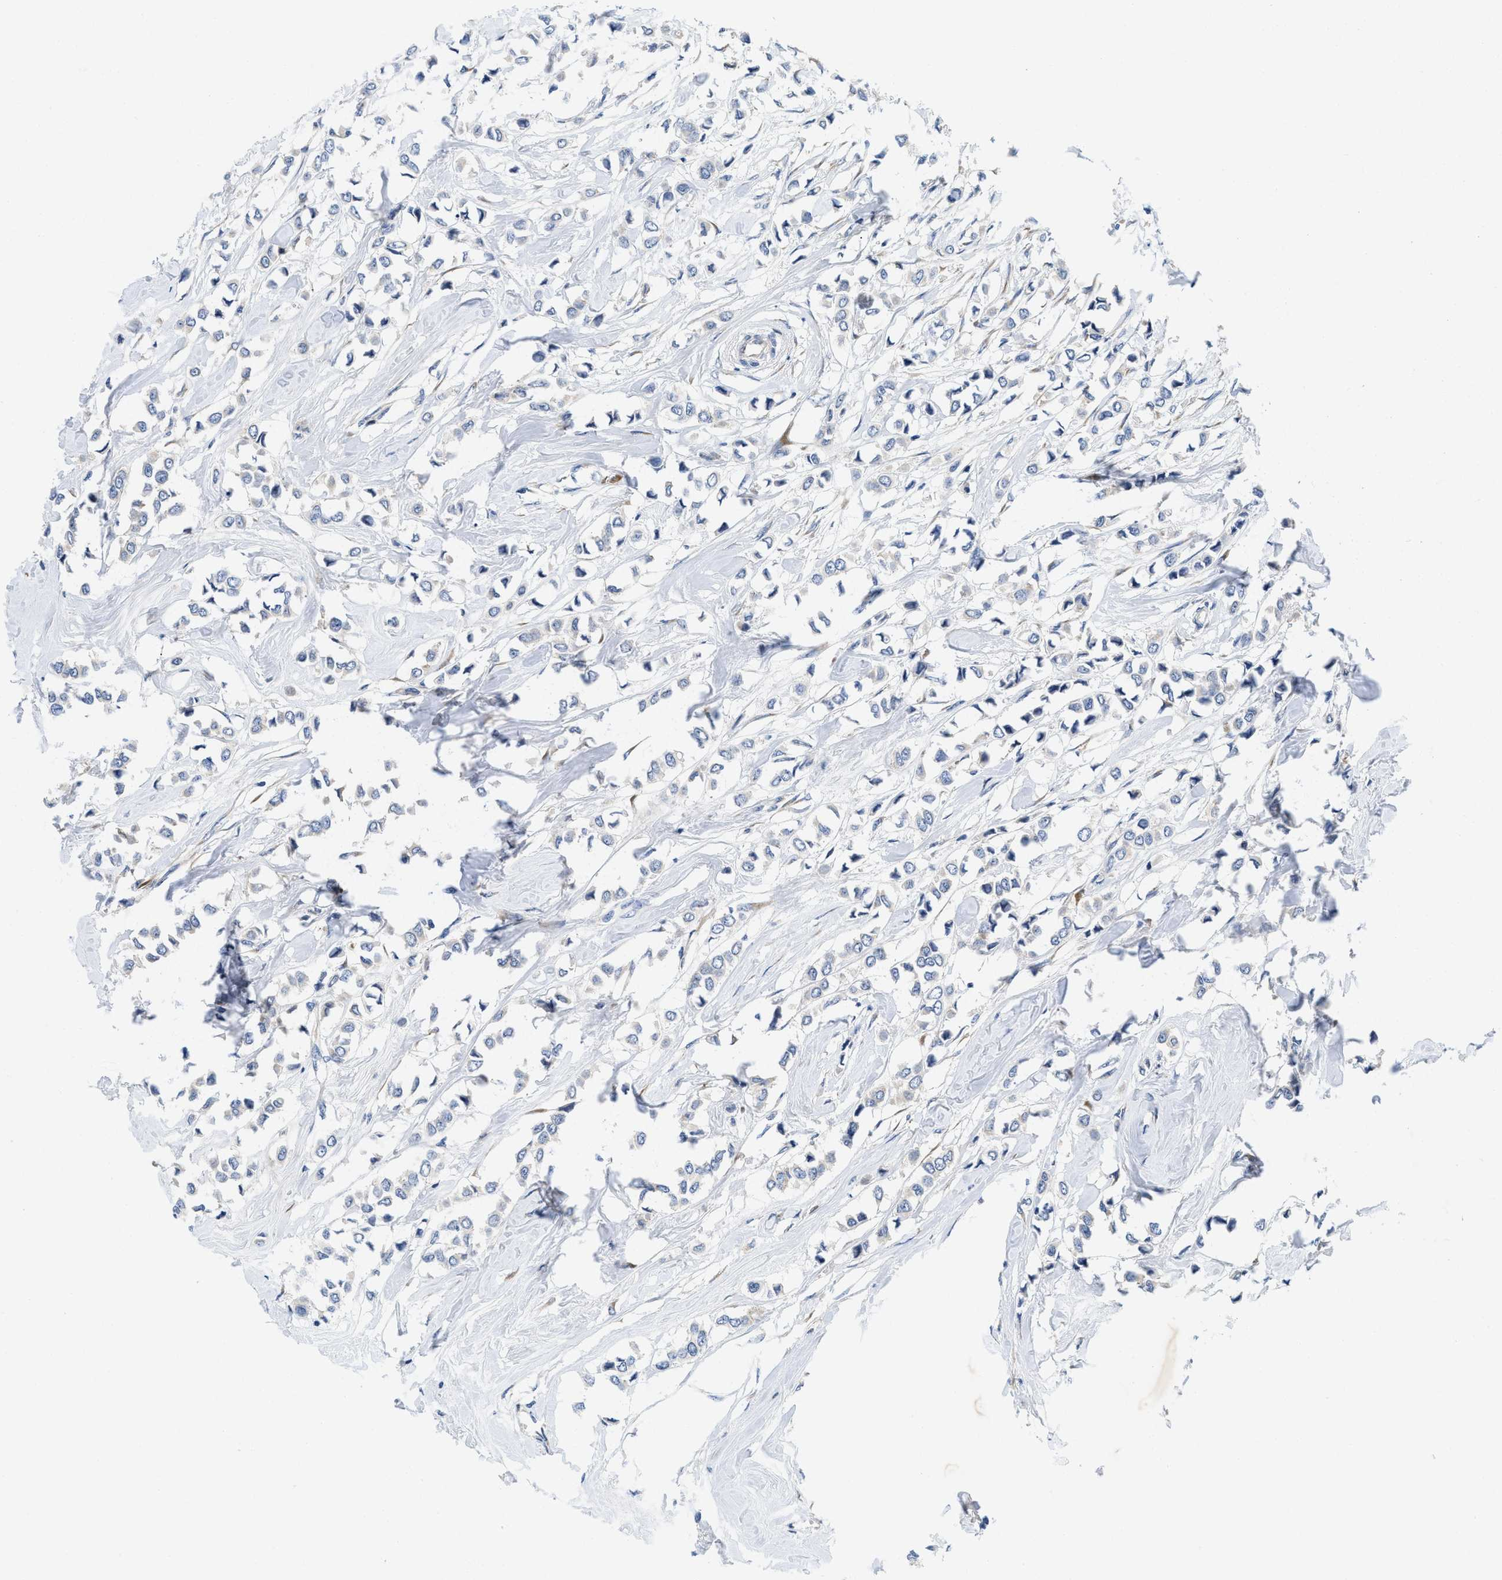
{"staining": {"intensity": "negative", "quantity": "none", "location": "none"}, "tissue": "breast cancer", "cell_type": "Tumor cells", "image_type": "cancer", "snomed": [{"axis": "morphology", "description": "Lobular carcinoma"}, {"axis": "topography", "description": "Breast"}], "caption": "Immunohistochemistry histopathology image of human breast cancer stained for a protein (brown), which exhibits no staining in tumor cells.", "gene": "IKBKE", "patient": {"sex": "female", "age": 51}}